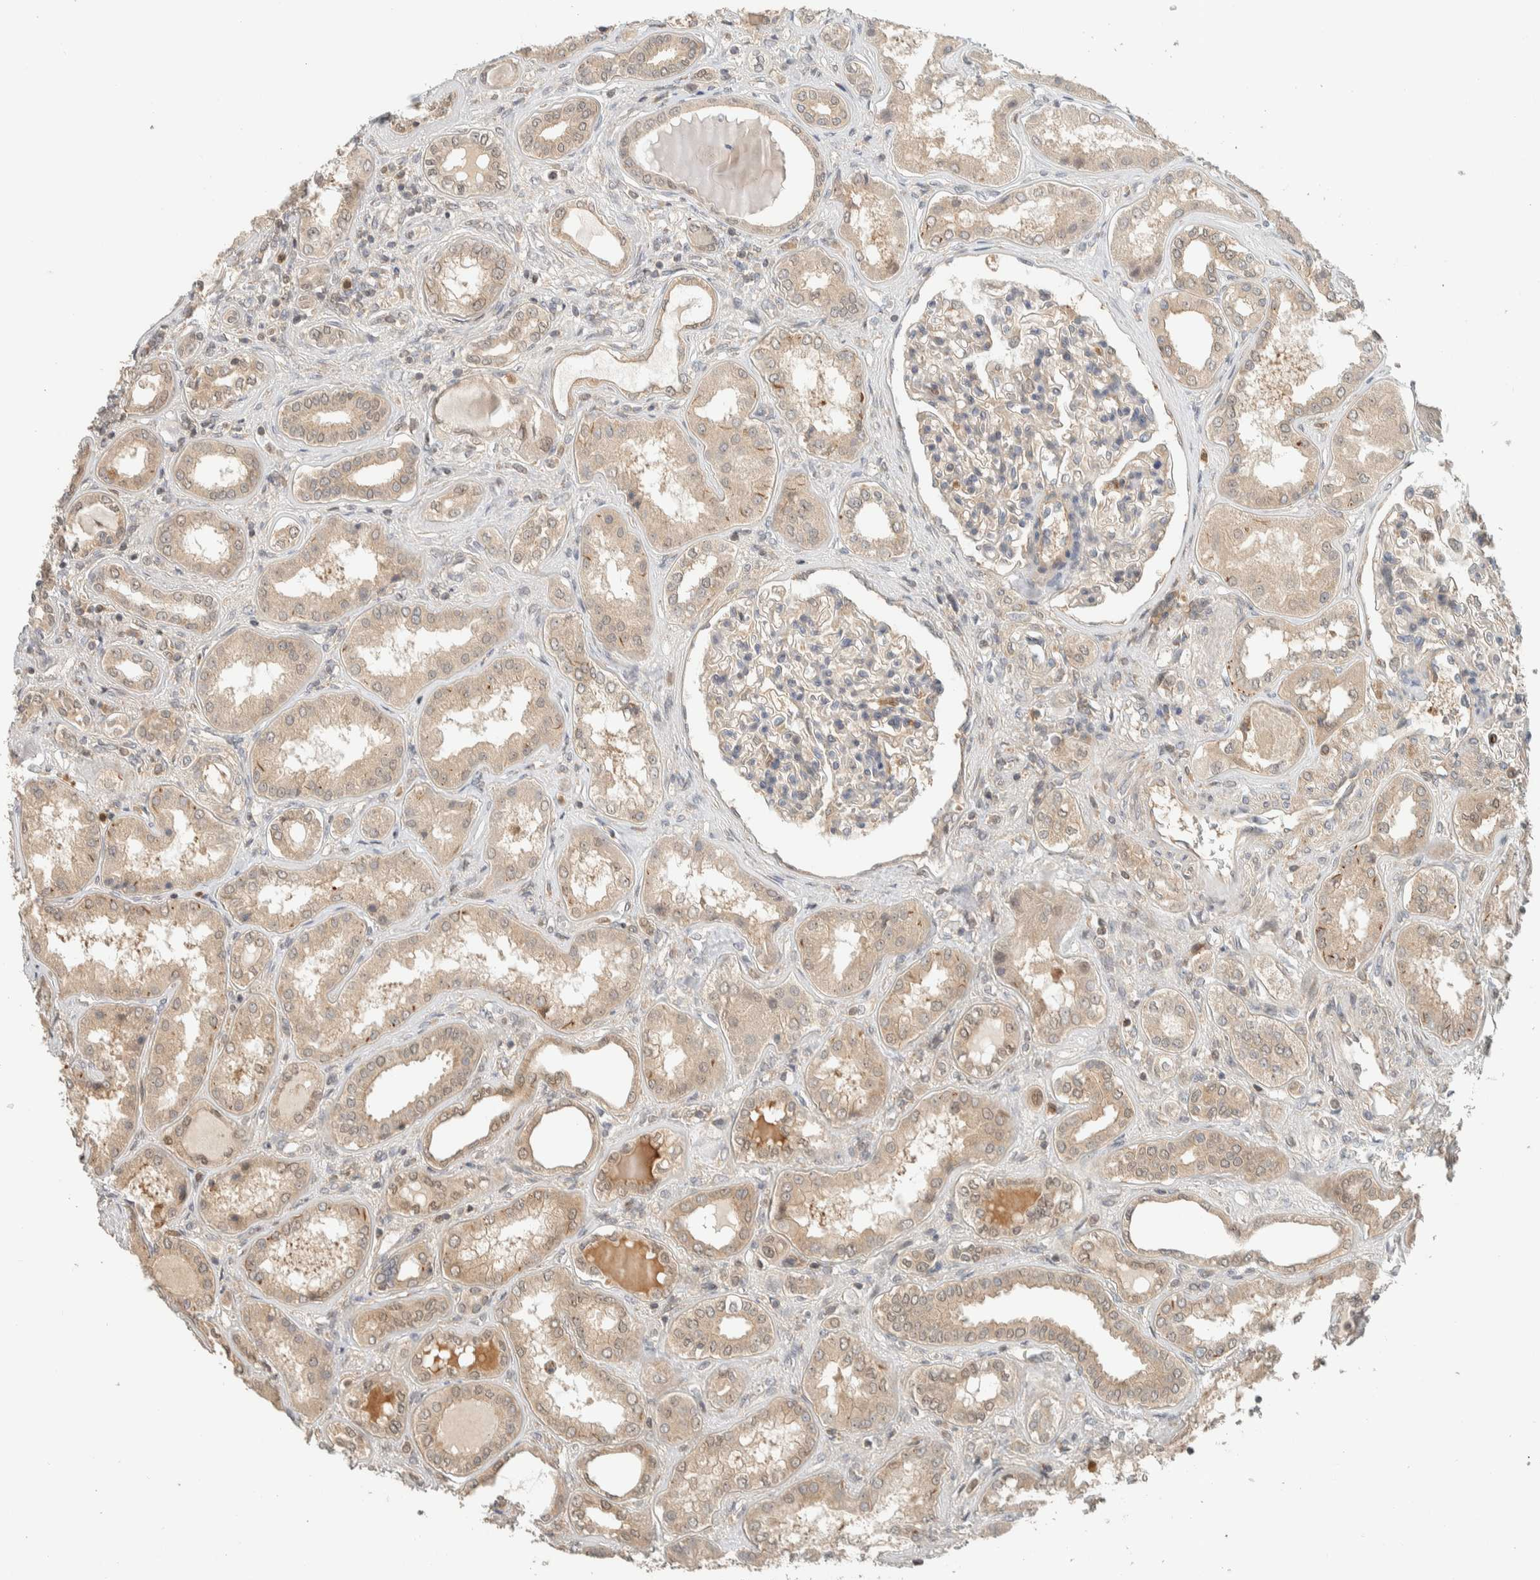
{"staining": {"intensity": "weak", "quantity": "25%-75%", "location": "cytoplasmic/membranous"}, "tissue": "kidney", "cell_type": "Cells in glomeruli", "image_type": "normal", "snomed": [{"axis": "morphology", "description": "Normal tissue, NOS"}, {"axis": "topography", "description": "Kidney"}], "caption": "Immunohistochemistry (IHC) (DAB) staining of normal human kidney exhibits weak cytoplasmic/membranous protein expression in approximately 25%-75% of cells in glomeruli.", "gene": "ADSS2", "patient": {"sex": "female", "age": 56}}